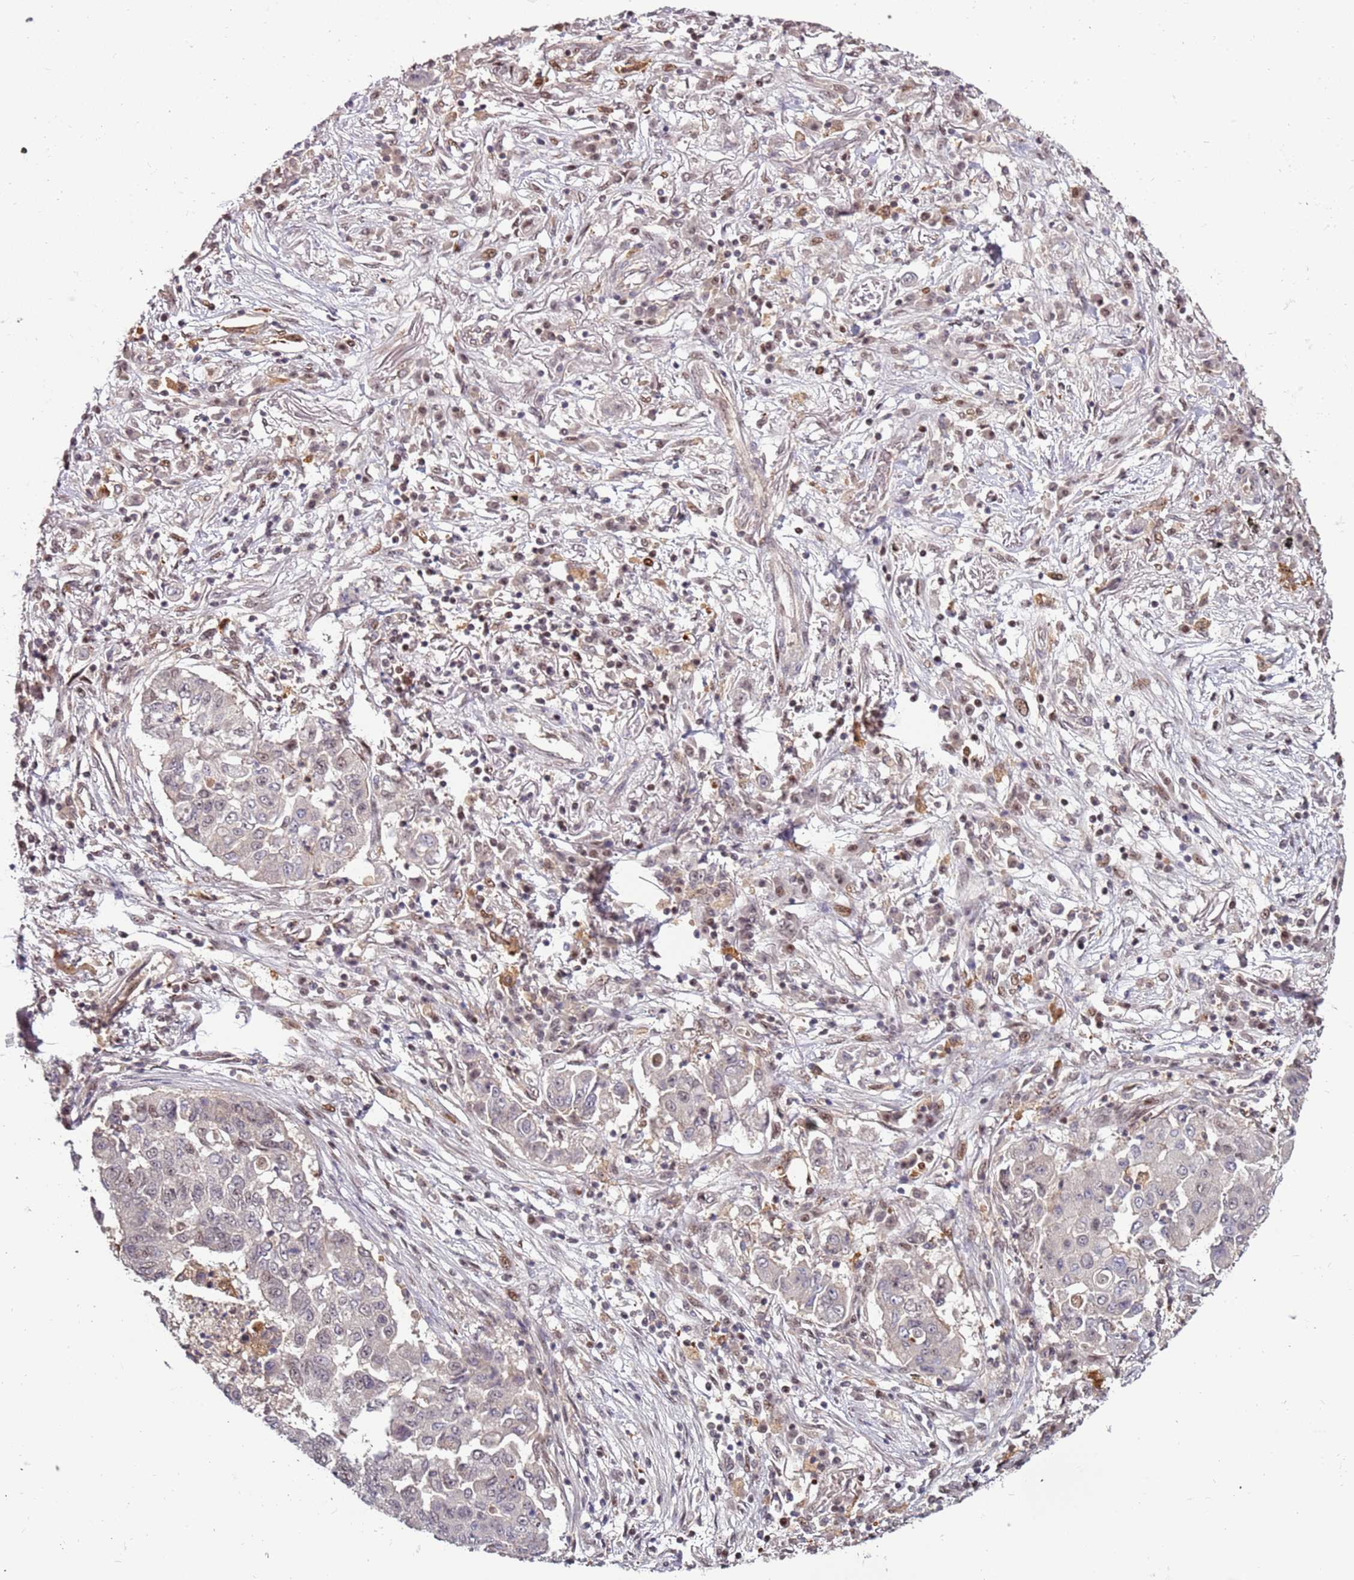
{"staining": {"intensity": "negative", "quantity": "none", "location": "none"}, "tissue": "lung cancer", "cell_type": "Tumor cells", "image_type": "cancer", "snomed": [{"axis": "morphology", "description": "Squamous cell carcinoma, NOS"}, {"axis": "topography", "description": "Lung"}], "caption": "Image shows no protein expression in tumor cells of squamous cell carcinoma (lung) tissue. (DAB (3,3'-diaminobenzidine) immunohistochemistry (IHC) with hematoxylin counter stain).", "gene": "GSTO2", "patient": {"sex": "male", "age": 74}}